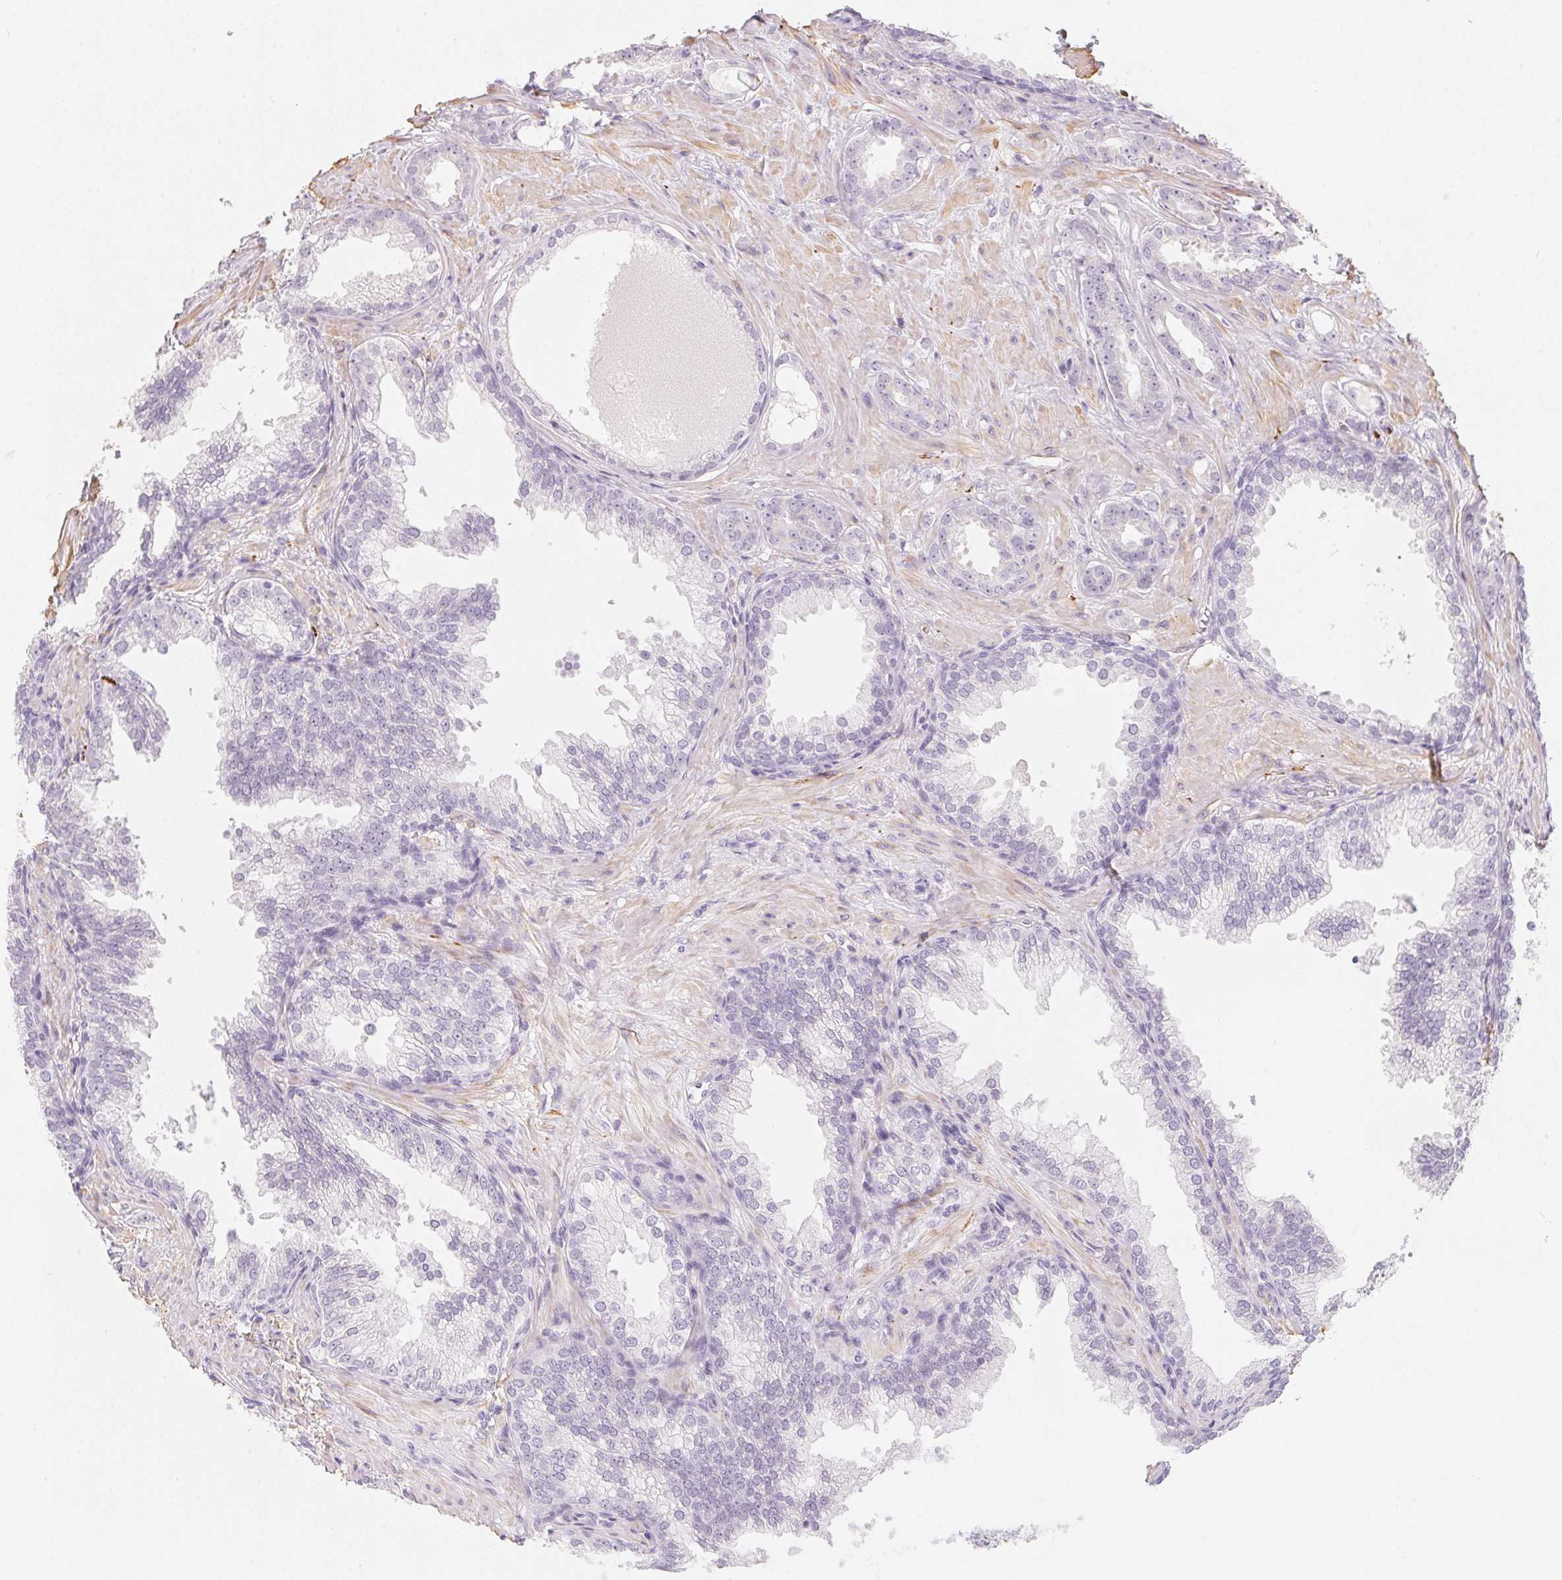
{"staining": {"intensity": "negative", "quantity": "none", "location": "none"}, "tissue": "prostate cancer", "cell_type": "Tumor cells", "image_type": "cancer", "snomed": [{"axis": "morphology", "description": "Adenocarcinoma, Low grade"}, {"axis": "topography", "description": "Prostate"}], "caption": "This is a micrograph of immunohistochemistry (IHC) staining of prostate cancer (adenocarcinoma (low-grade)), which shows no staining in tumor cells.", "gene": "PRPH", "patient": {"sex": "male", "age": 65}}